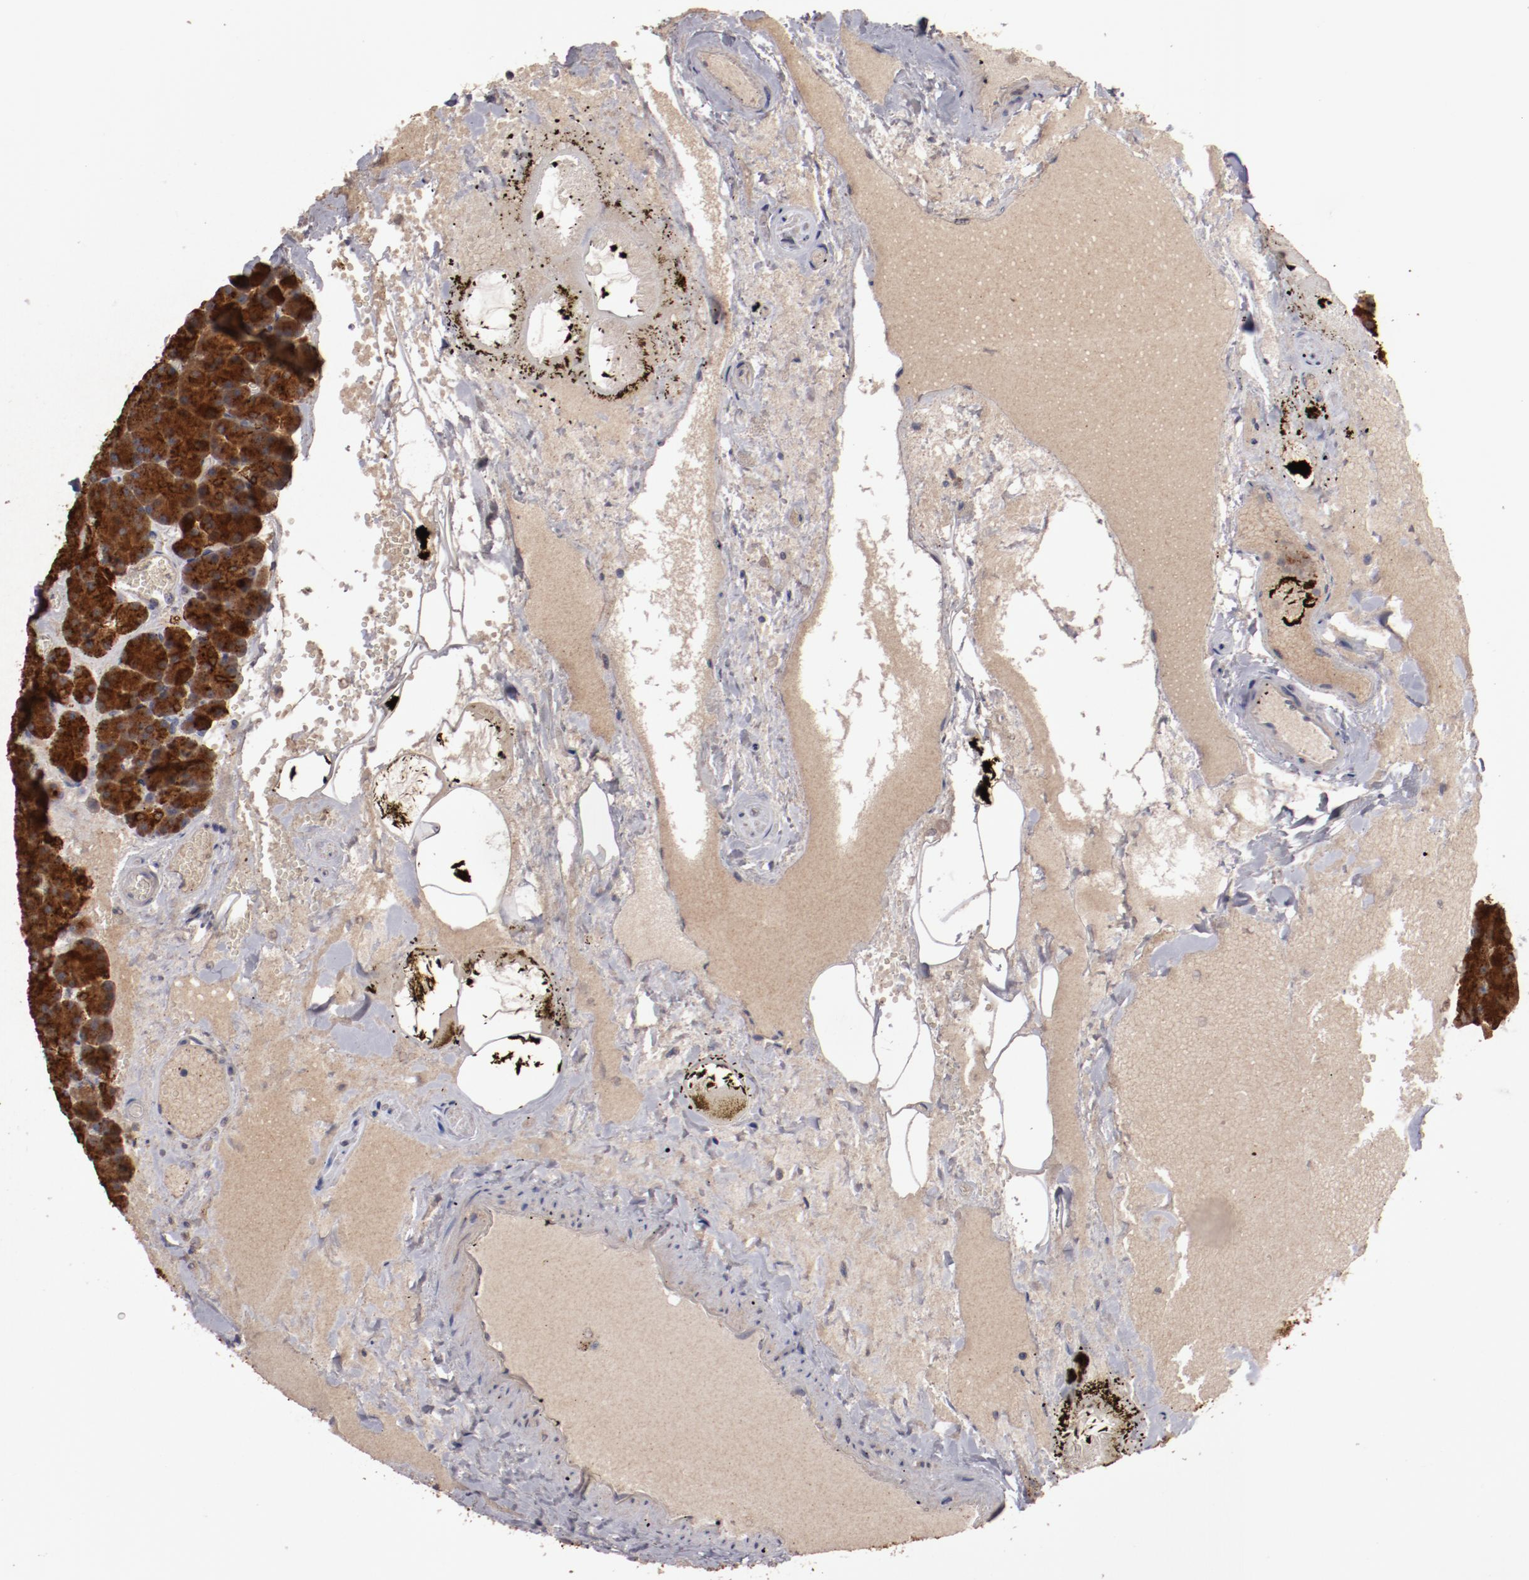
{"staining": {"intensity": "strong", "quantity": ">75%", "location": "cytoplasmic/membranous"}, "tissue": "pancreas", "cell_type": "Exocrine glandular cells", "image_type": "normal", "snomed": [{"axis": "morphology", "description": "Normal tissue, NOS"}, {"axis": "topography", "description": "Pancreas"}], "caption": "Pancreas stained for a protein (brown) displays strong cytoplasmic/membranous positive expression in approximately >75% of exocrine glandular cells.", "gene": "LRRC75B", "patient": {"sex": "female", "age": 35}}